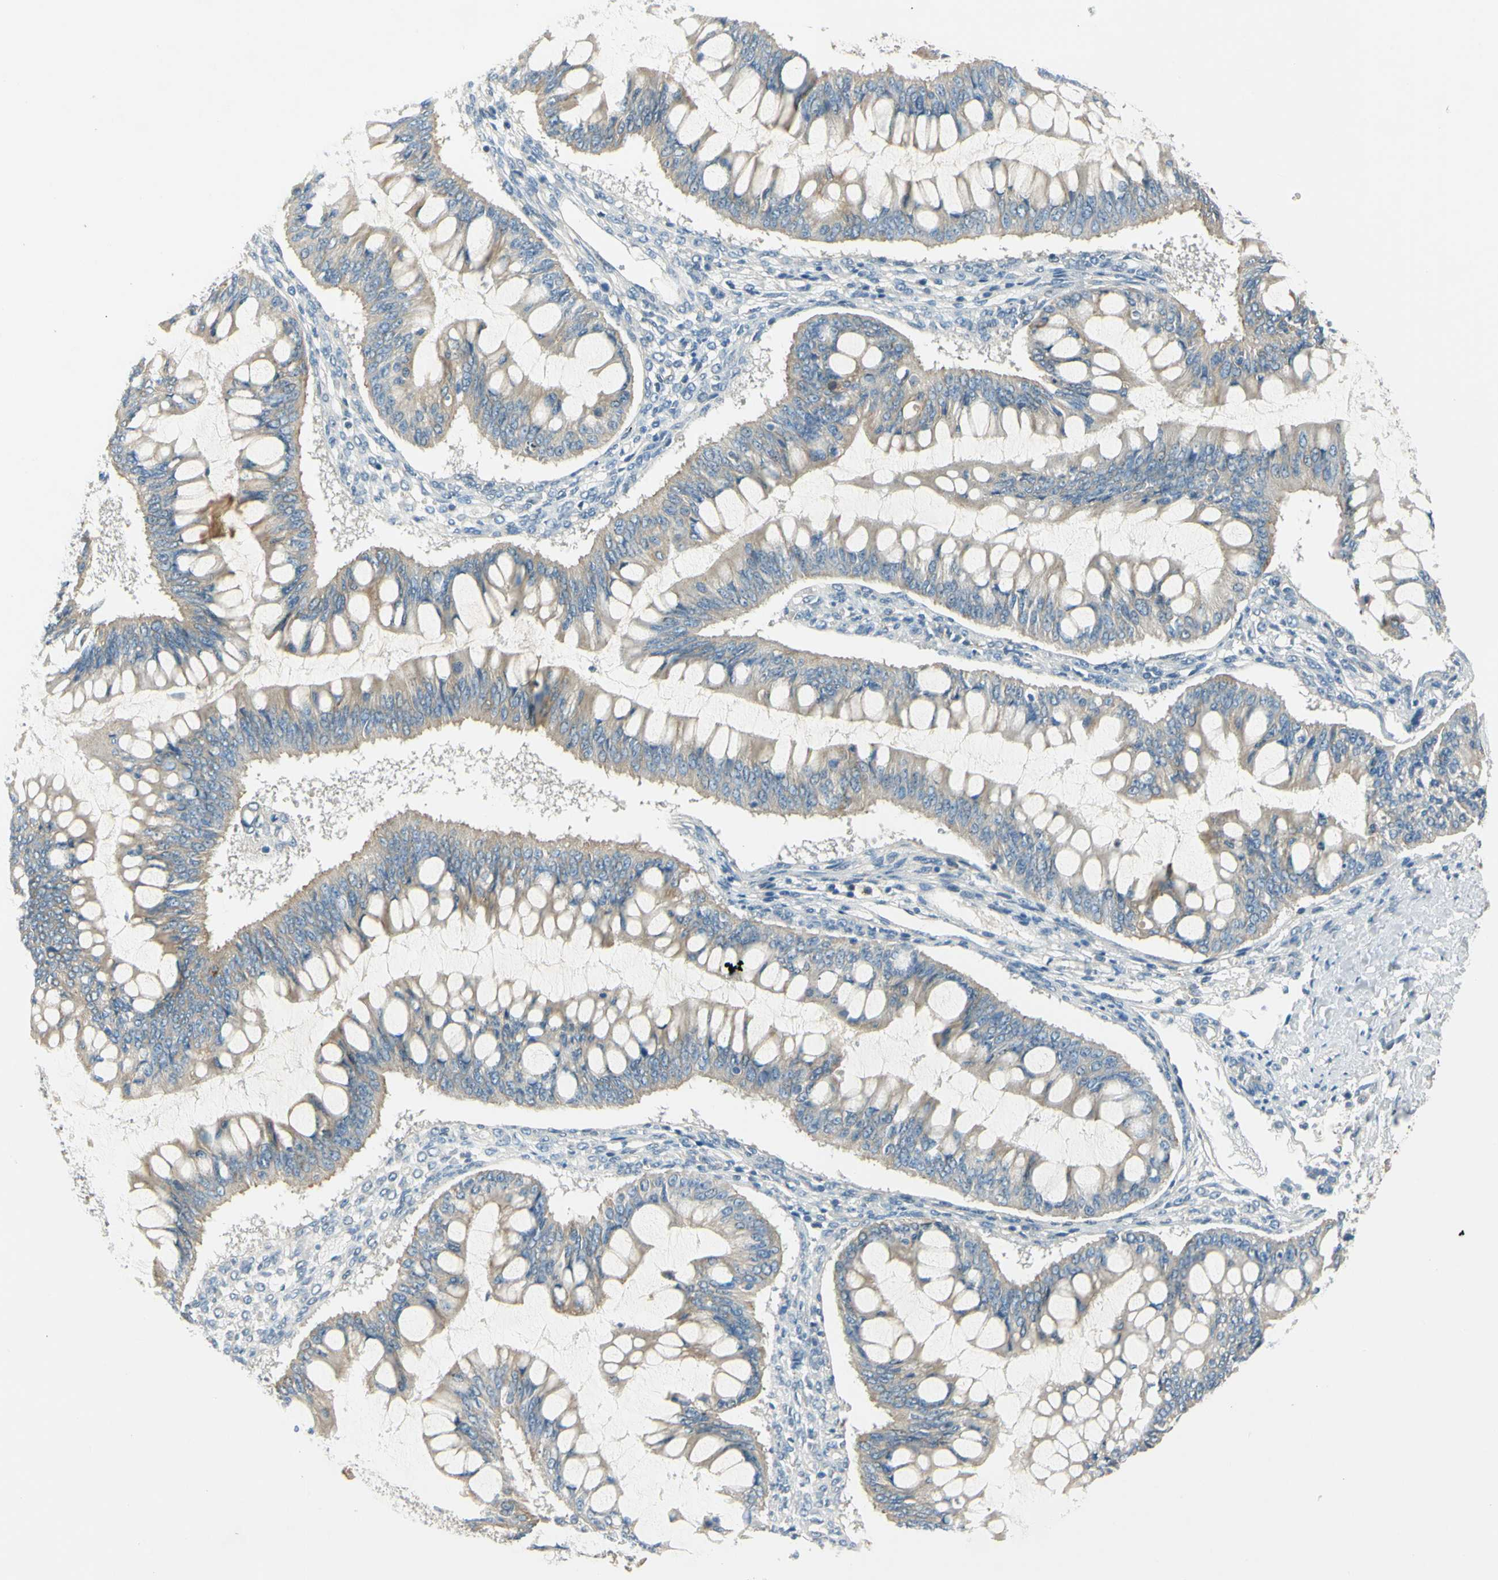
{"staining": {"intensity": "weak", "quantity": ">75%", "location": "cytoplasmic/membranous"}, "tissue": "ovarian cancer", "cell_type": "Tumor cells", "image_type": "cancer", "snomed": [{"axis": "morphology", "description": "Cystadenocarcinoma, mucinous, NOS"}, {"axis": "topography", "description": "Ovary"}], "caption": "Weak cytoplasmic/membranous protein positivity is identified in approximately >75% of tumor cells in ovarian mucinous cystadenocarcinoma.", "gene": "LAMA3", "patient": {"sex": "female", "age": 73}}